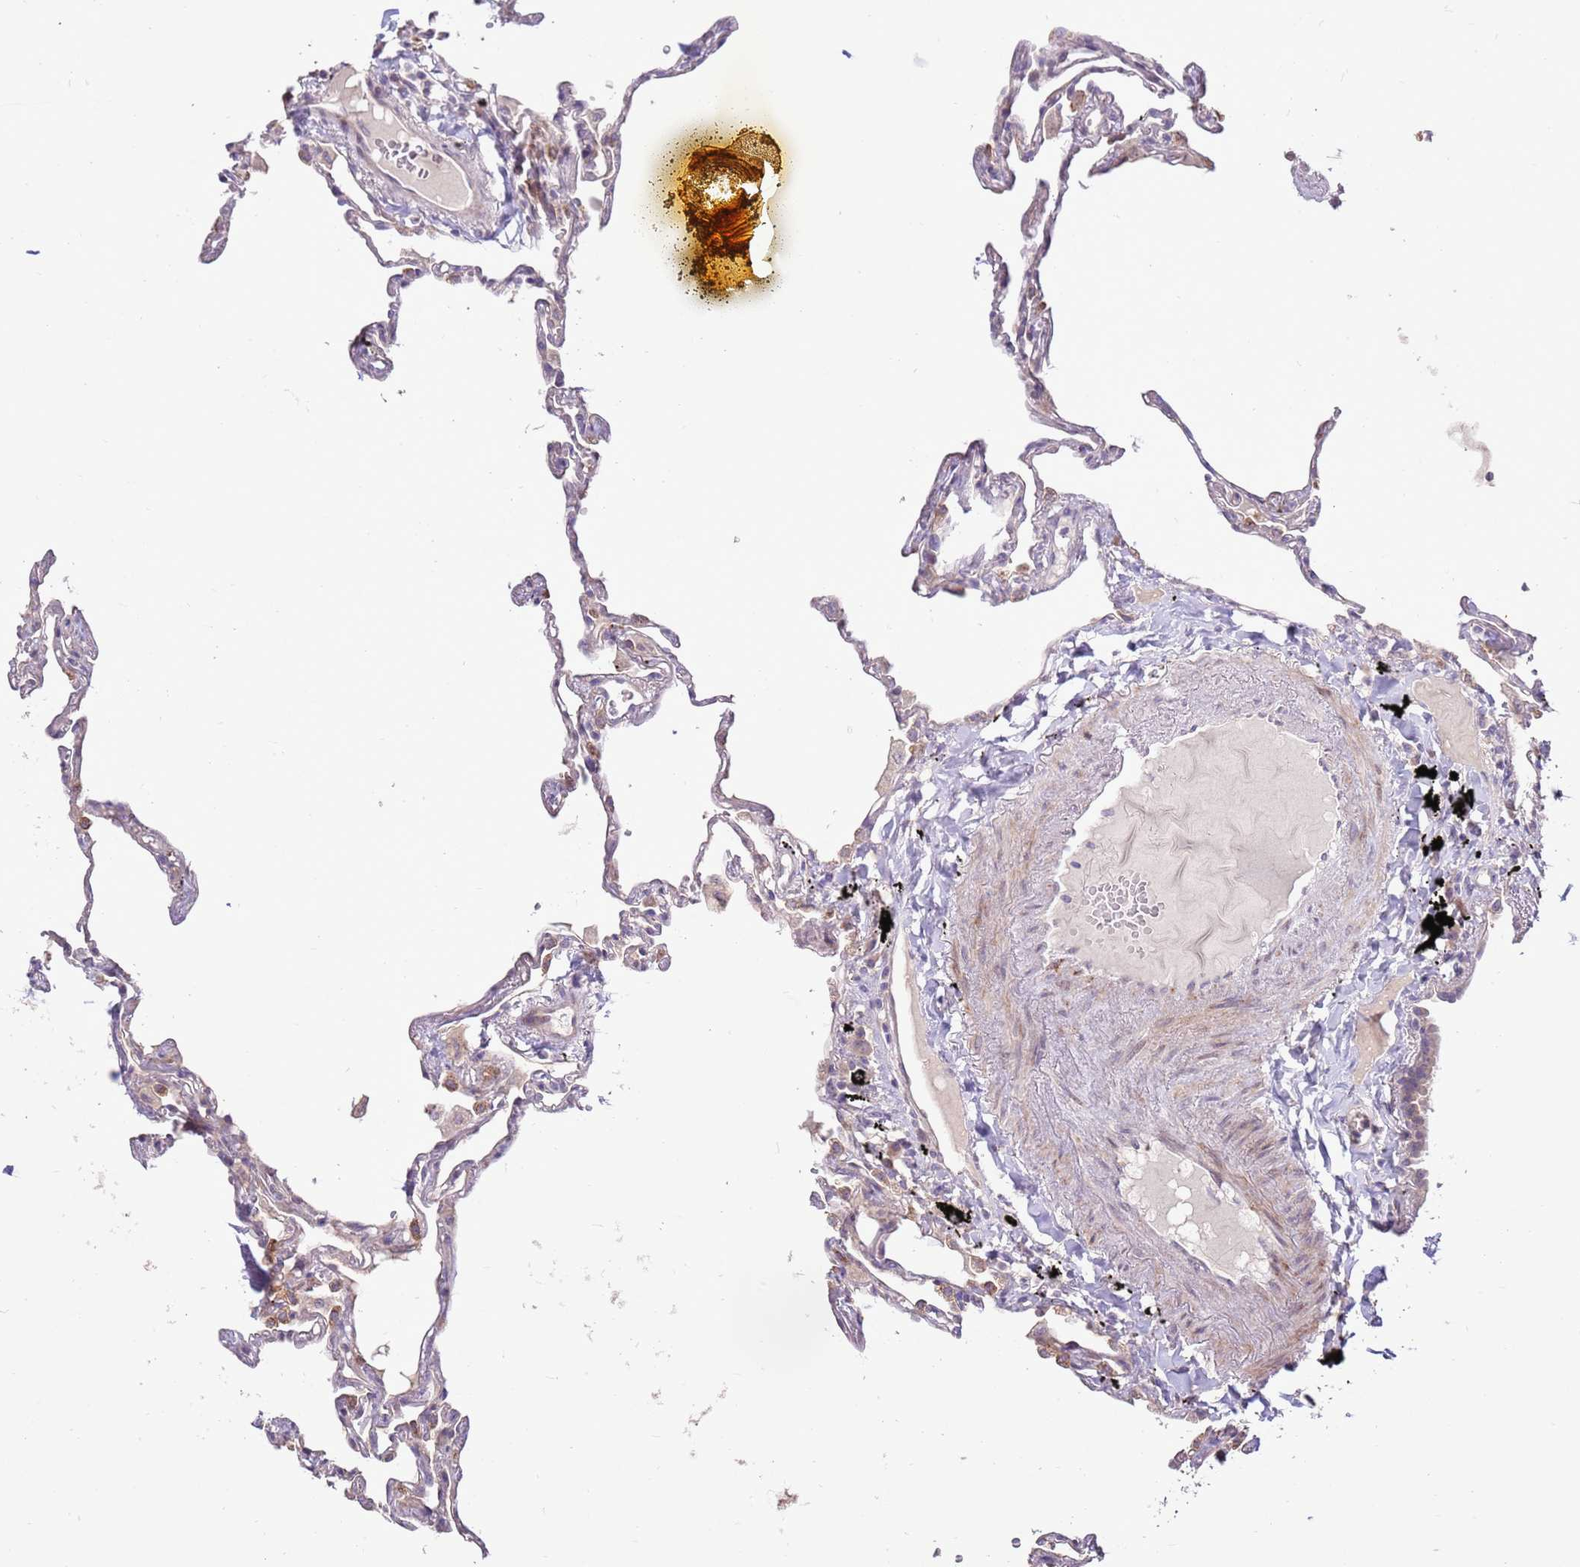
{"staining": {"intensity": "weak", "quantity": "25%-75%", "location": "cytoplasmic/membranous"}, "tissue": "lung", "cell_type": "Alveolar cells", "image_type": "normal", "snomed": [{"axis": "morphology", "description": "Normal tissue, NOS"}, {"axis": "topography", "description": "Lung"}], "caption": "Benign lung was stained to show a protein in brown. There is low levels of weak cytoplasmic/membranous positivity in approximately 25%-75% of alveolar cells. The staining is performed using DAB brown chromogen to label protein expression. The nuclei are counter-stained blue using hematoxylin.", "gene": "LGI4", "patient": {"sex": "female", "age": 67}}